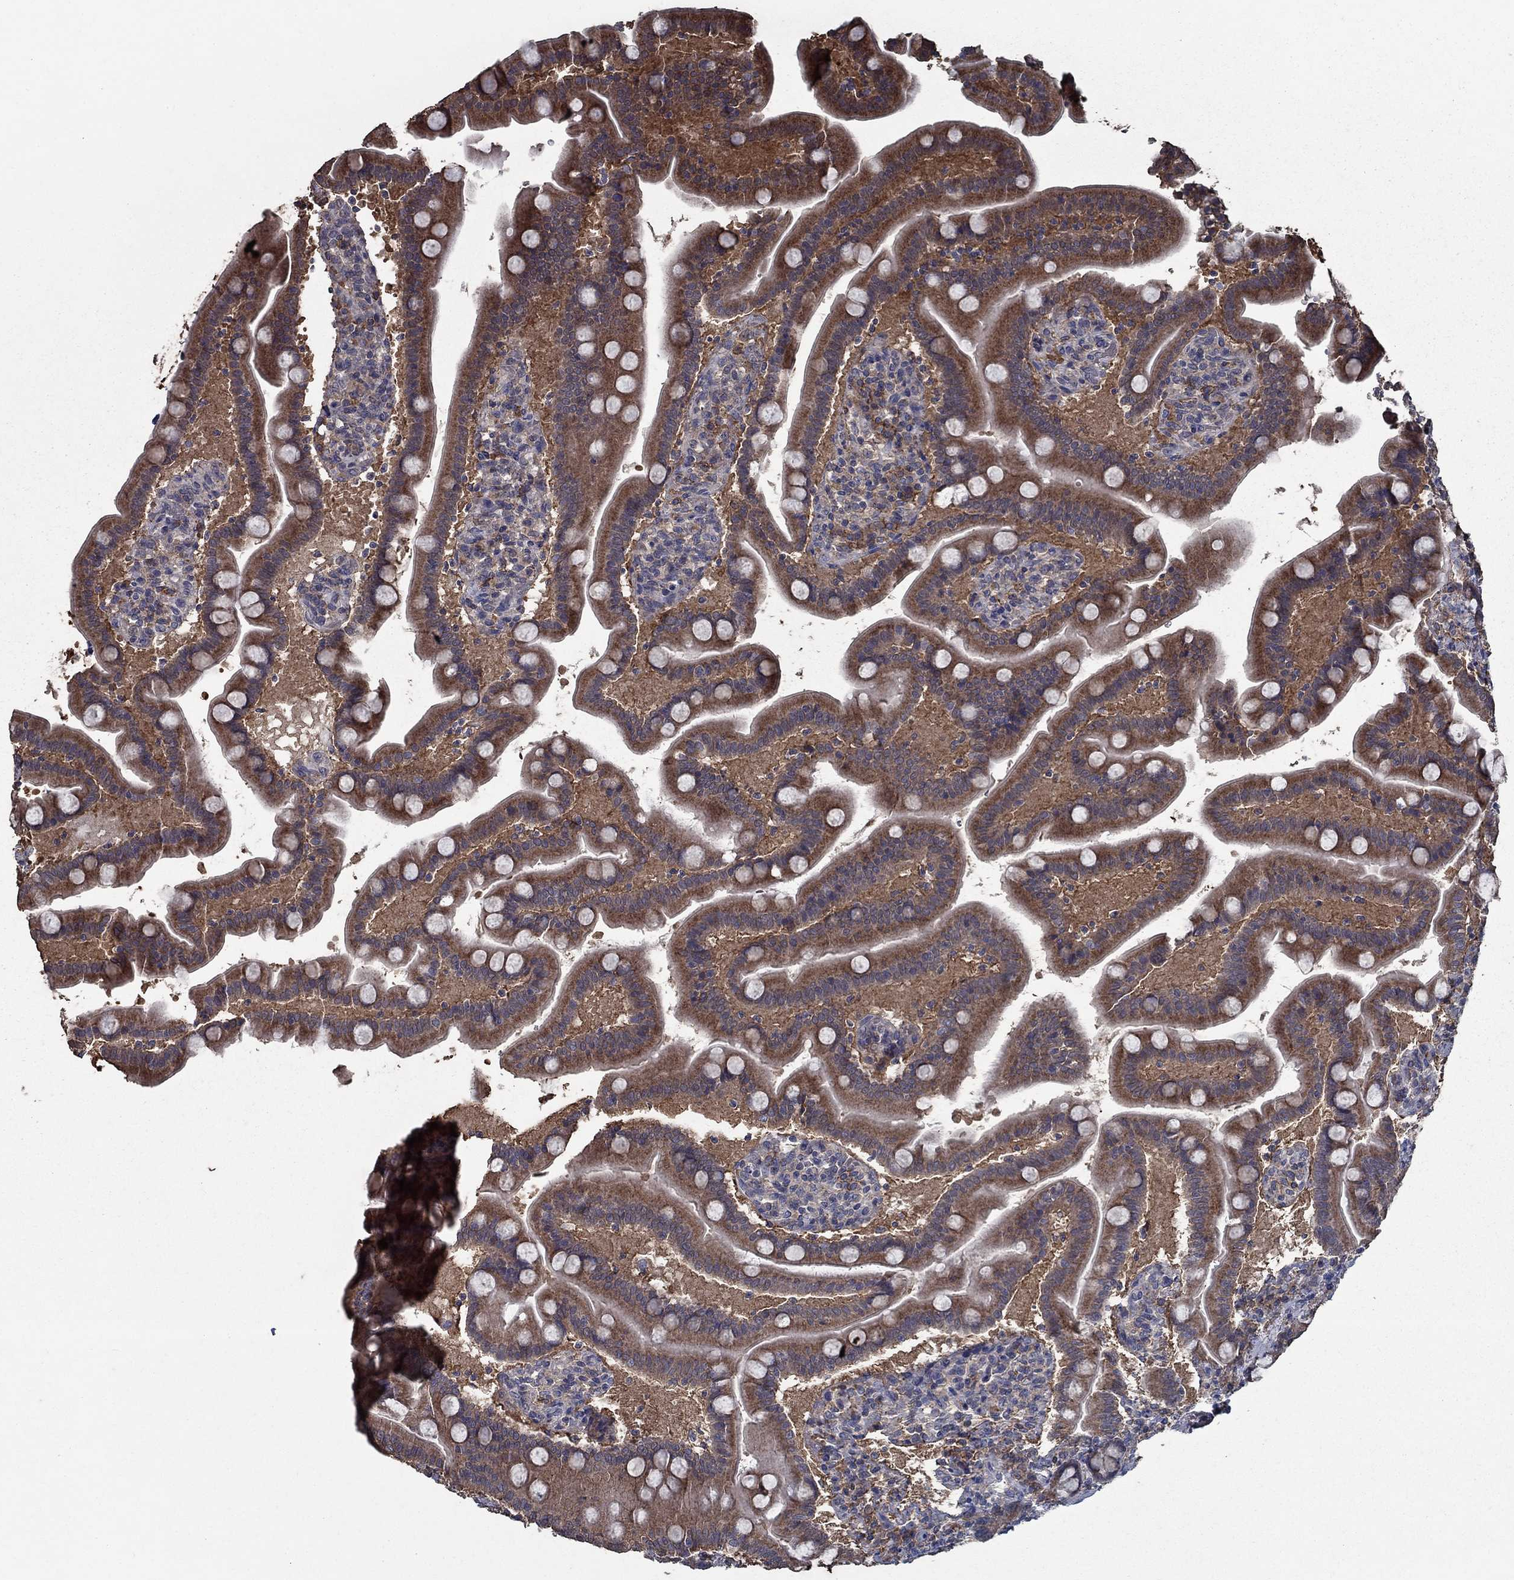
{"staining": {"intensity": "moderate", "quantity": ">75%", "location": "cytoplasmic/membranous"}, "tissue": "small intestine", "cell_type": "Glandular cells", "image_type": "normal", "snomed": [{"axis": "morphology", "description": "Normal tissue, NOS"}, {"axis": "topography", "description": "Small intestine"}], "caption": "DAB (3,3'-diaminobenzidine) immunohistochemical staining of unremarkable human small intestine shows moderate cytoplasmic/membranous protein positivity in approximately >75% of glandular cells.", "gene": "SLC44A1", "patient": {"sex": "male", "age": 66}}